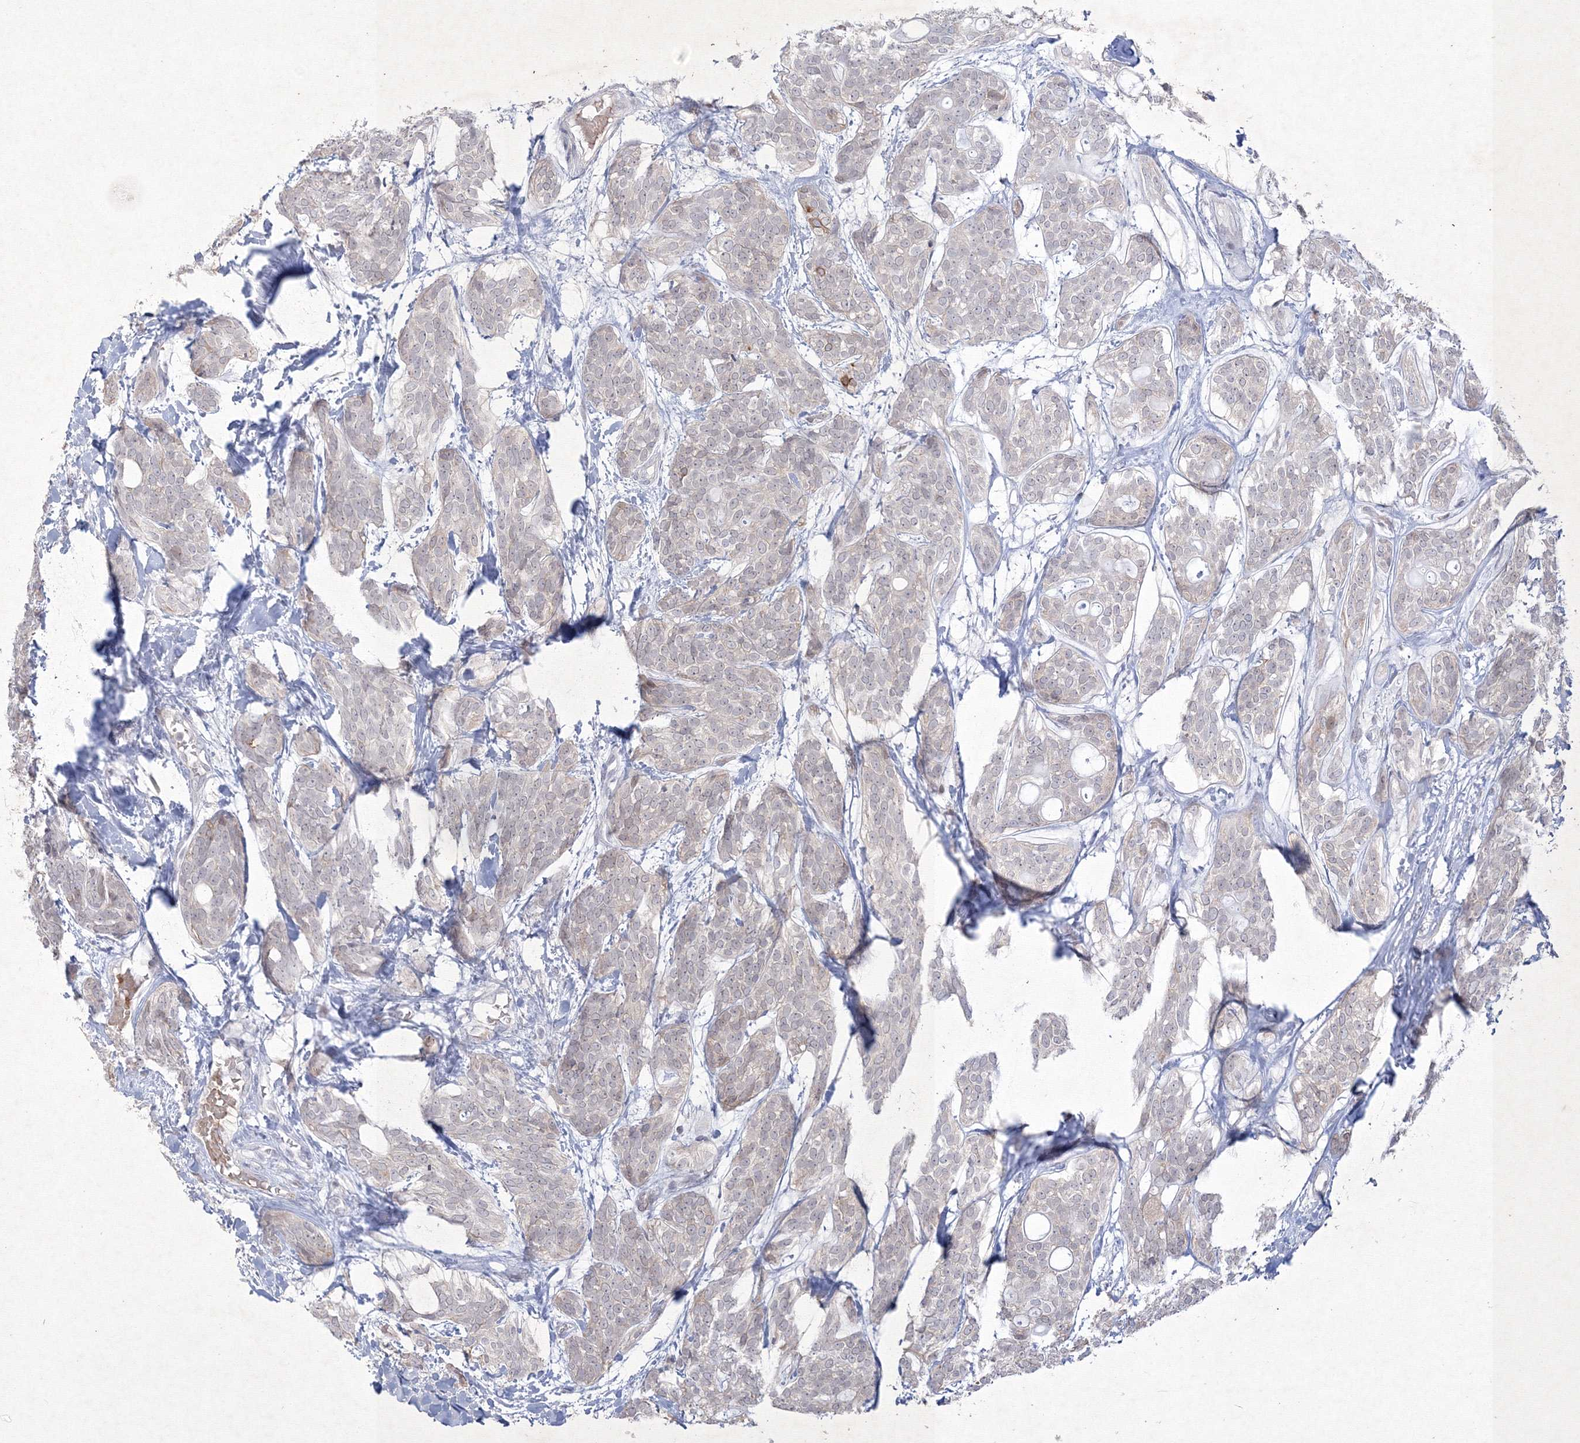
{"staining": {"intensity": "weak", "quantity": "<25%", "location": "cytoplasmic/membranous"}, "tissue": "head and neck cancer", "cell_type": "Tumor cells", "image_type": "cancer", "snomed": [{"axis": "morphology", "description": "Adenocarcinoma, NOS"}, {"axis": "topography", "description": "Head-Neck"}], "caption": "DAB immunohistochemical staining of adenocarcinoma (head and neck) displays no significant expression in tumor cells.", "gene": "NXPE3", "patient": {"sex": "male", "age": 66}}